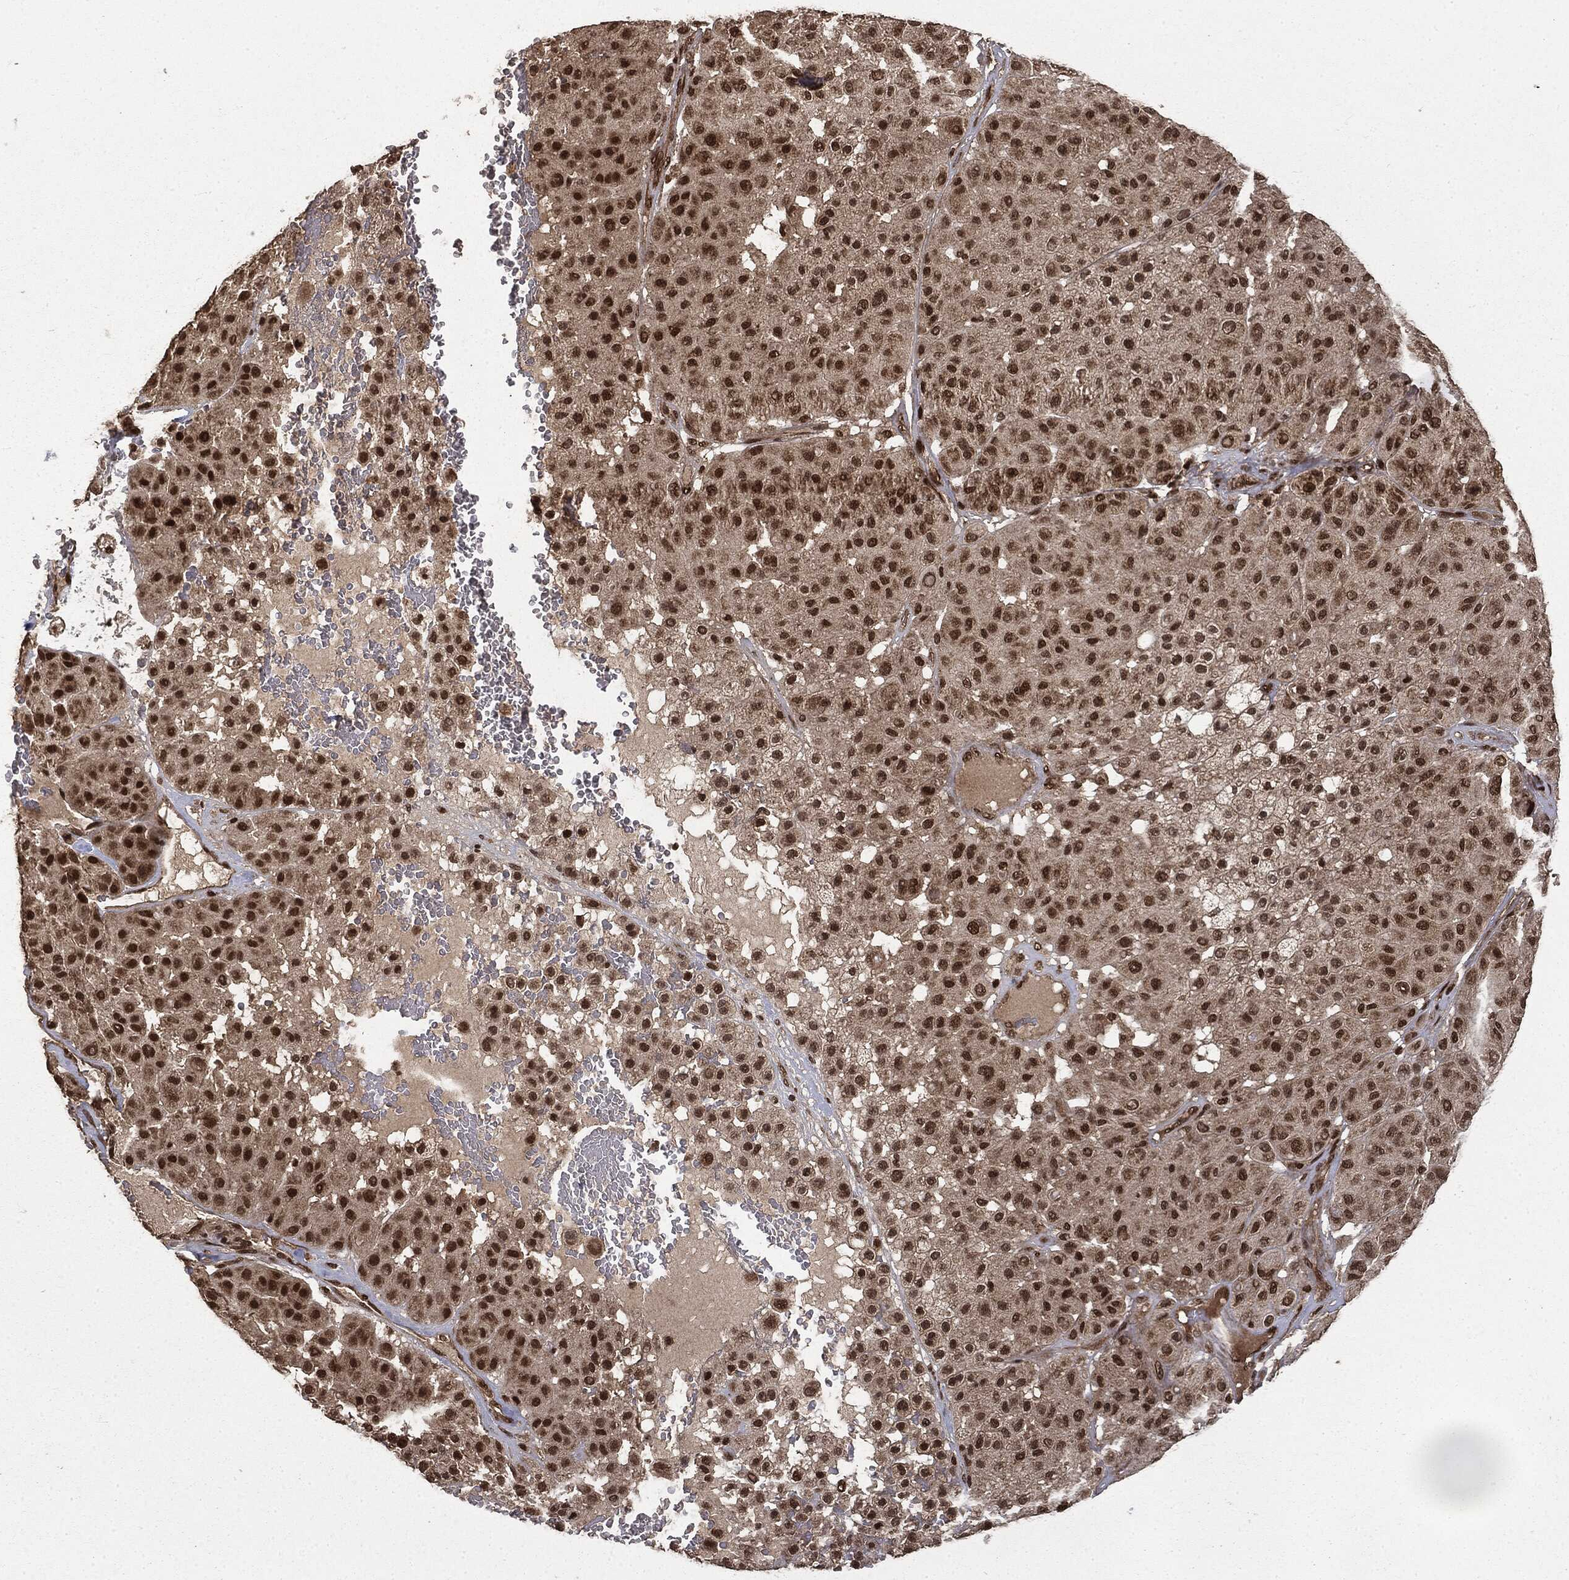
{"staining": {"intensity": "strong", "quantity": ">75%", "location": "nuclear"}, "tissue": "melanoma", "cell_type": "Tumor cells", "image_type": "cancer", "snomed": [{"axis": "morphology", "description": "Malignant melanoma, Metastatic site"}, {"axis": "topography", "description": "Smooth muscle"}], "caption": "Protein expression analysis of human malignant melanoma (metastatic site) reveals strong nuclear staining in about >75% of tumor cells.", "gene": "CTDP1", "patient": {"sex": "male", "age": 41}}